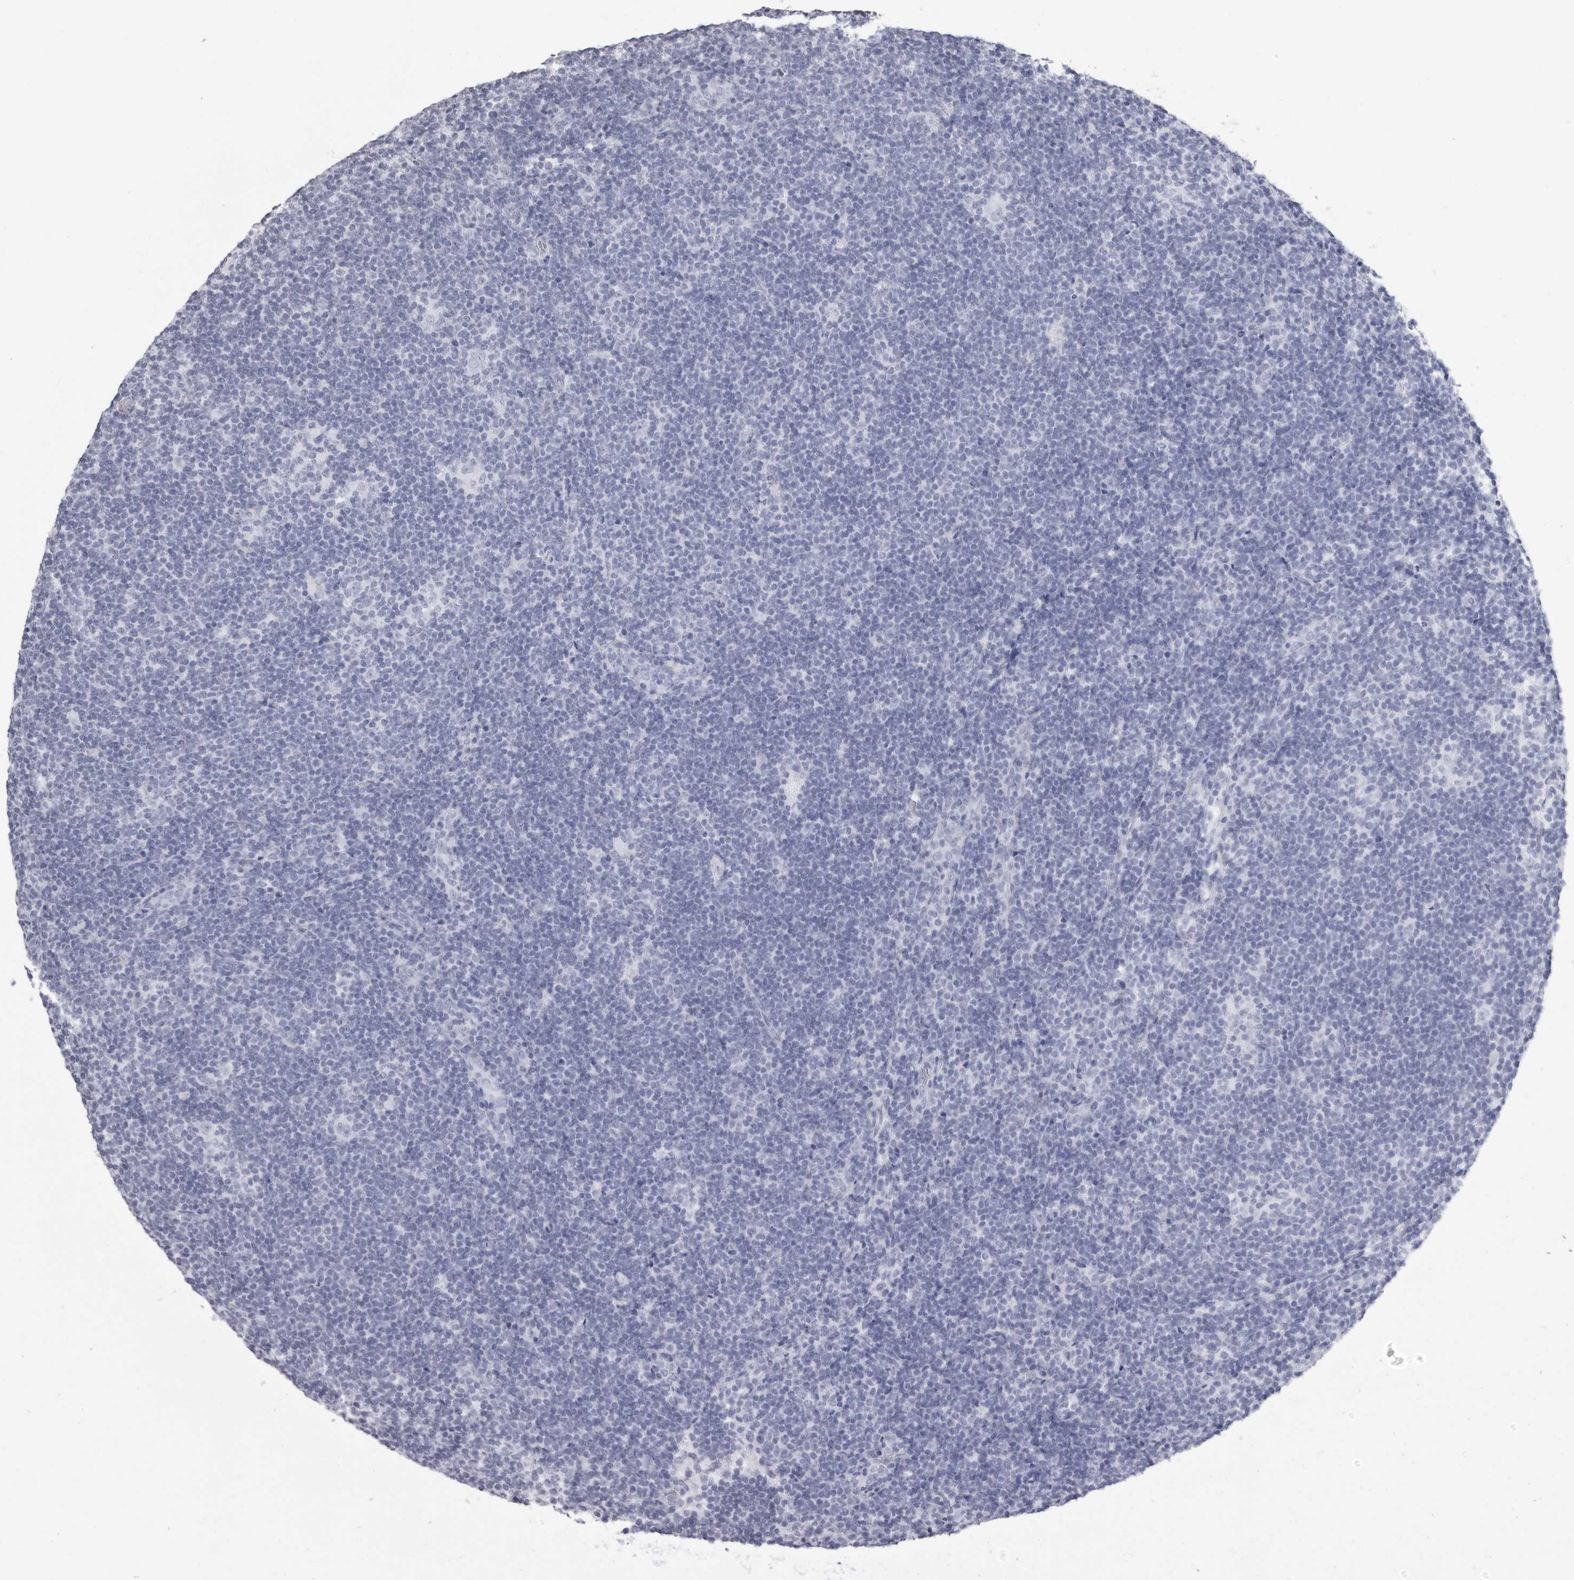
{"staining": {"intensity": "negative", "quantity": "none", "location": "none"}, "tissue": "lymphoma", "cell_type": "Tumor cells", "image_type": "cancer", "snomed": [{"axis": "morphology", "description": "Hodgkin's disease, NOS"}, {"axis": "topography", "description": "Lymph node"}], "caption": "Tumor cells are negative for protein expression in human Hodgkin's disease.", "gene": "CST2", "patient": {"sex": "female", "age": 57}}